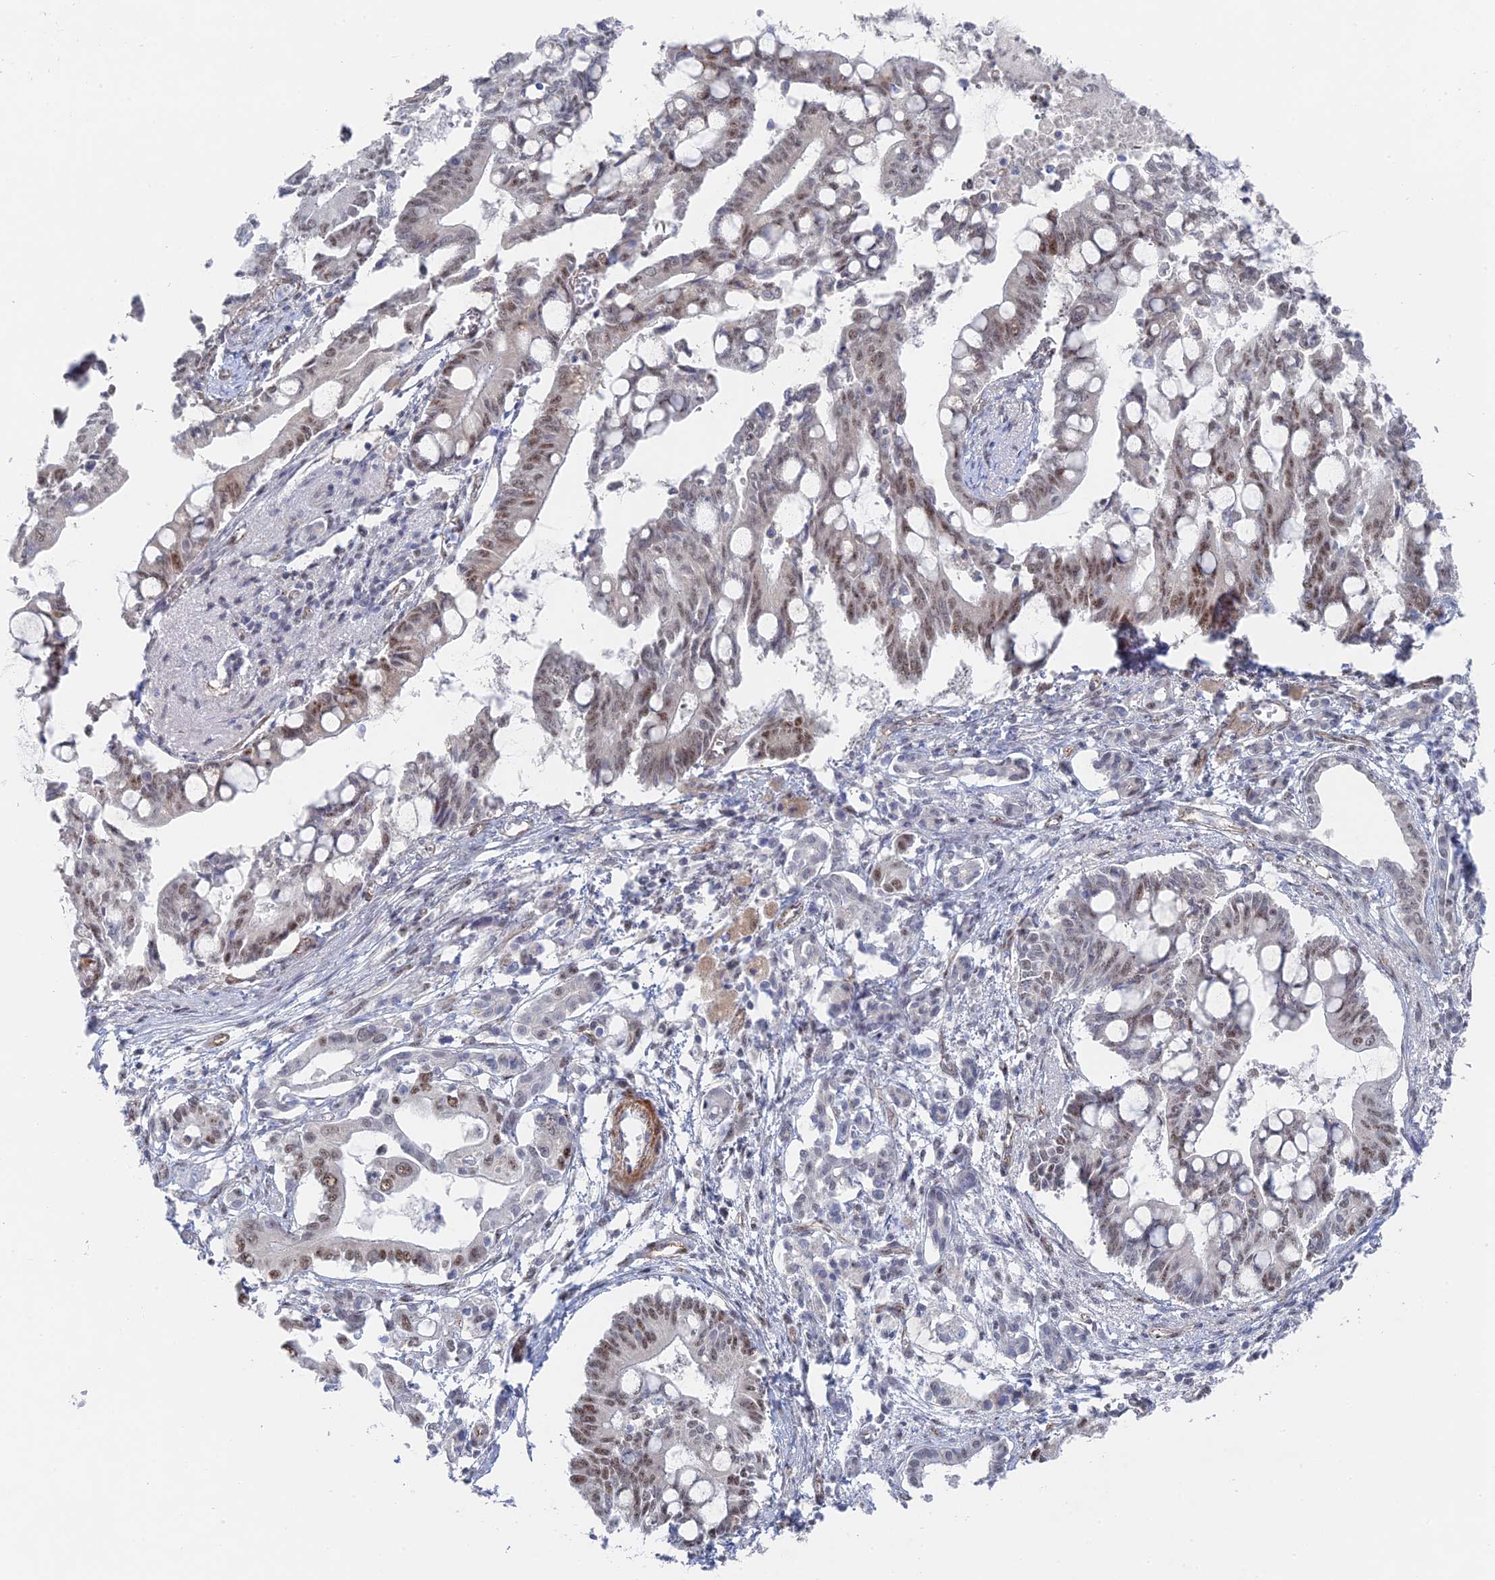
{"staining": {"intensity": "moderate", "quantity": ">75%", "location": "nuclear"}, "tissue": "pancreatic cancer", "cell_type": "Tumor cells", "image_type": "cancer", "snomed": [{"axis": "morphology", "description": "Adenocarcinoma, NOS"}, {"axis": "topography", "description": "Pancreas"}], "caption": "Adenocarcinoma (pancreatic) stained with immunohistochemistry (IHC) reveals moderate nuclear staining in approximately >75% of tumor cells. The staining was performed using DAB to visualize the protein expression in brown, while the nuclei were stained in blue with hematoxylin (Magnification: 20x).", "gene": "CFAP92", "patient": {"sex": "male", "age": 68}}